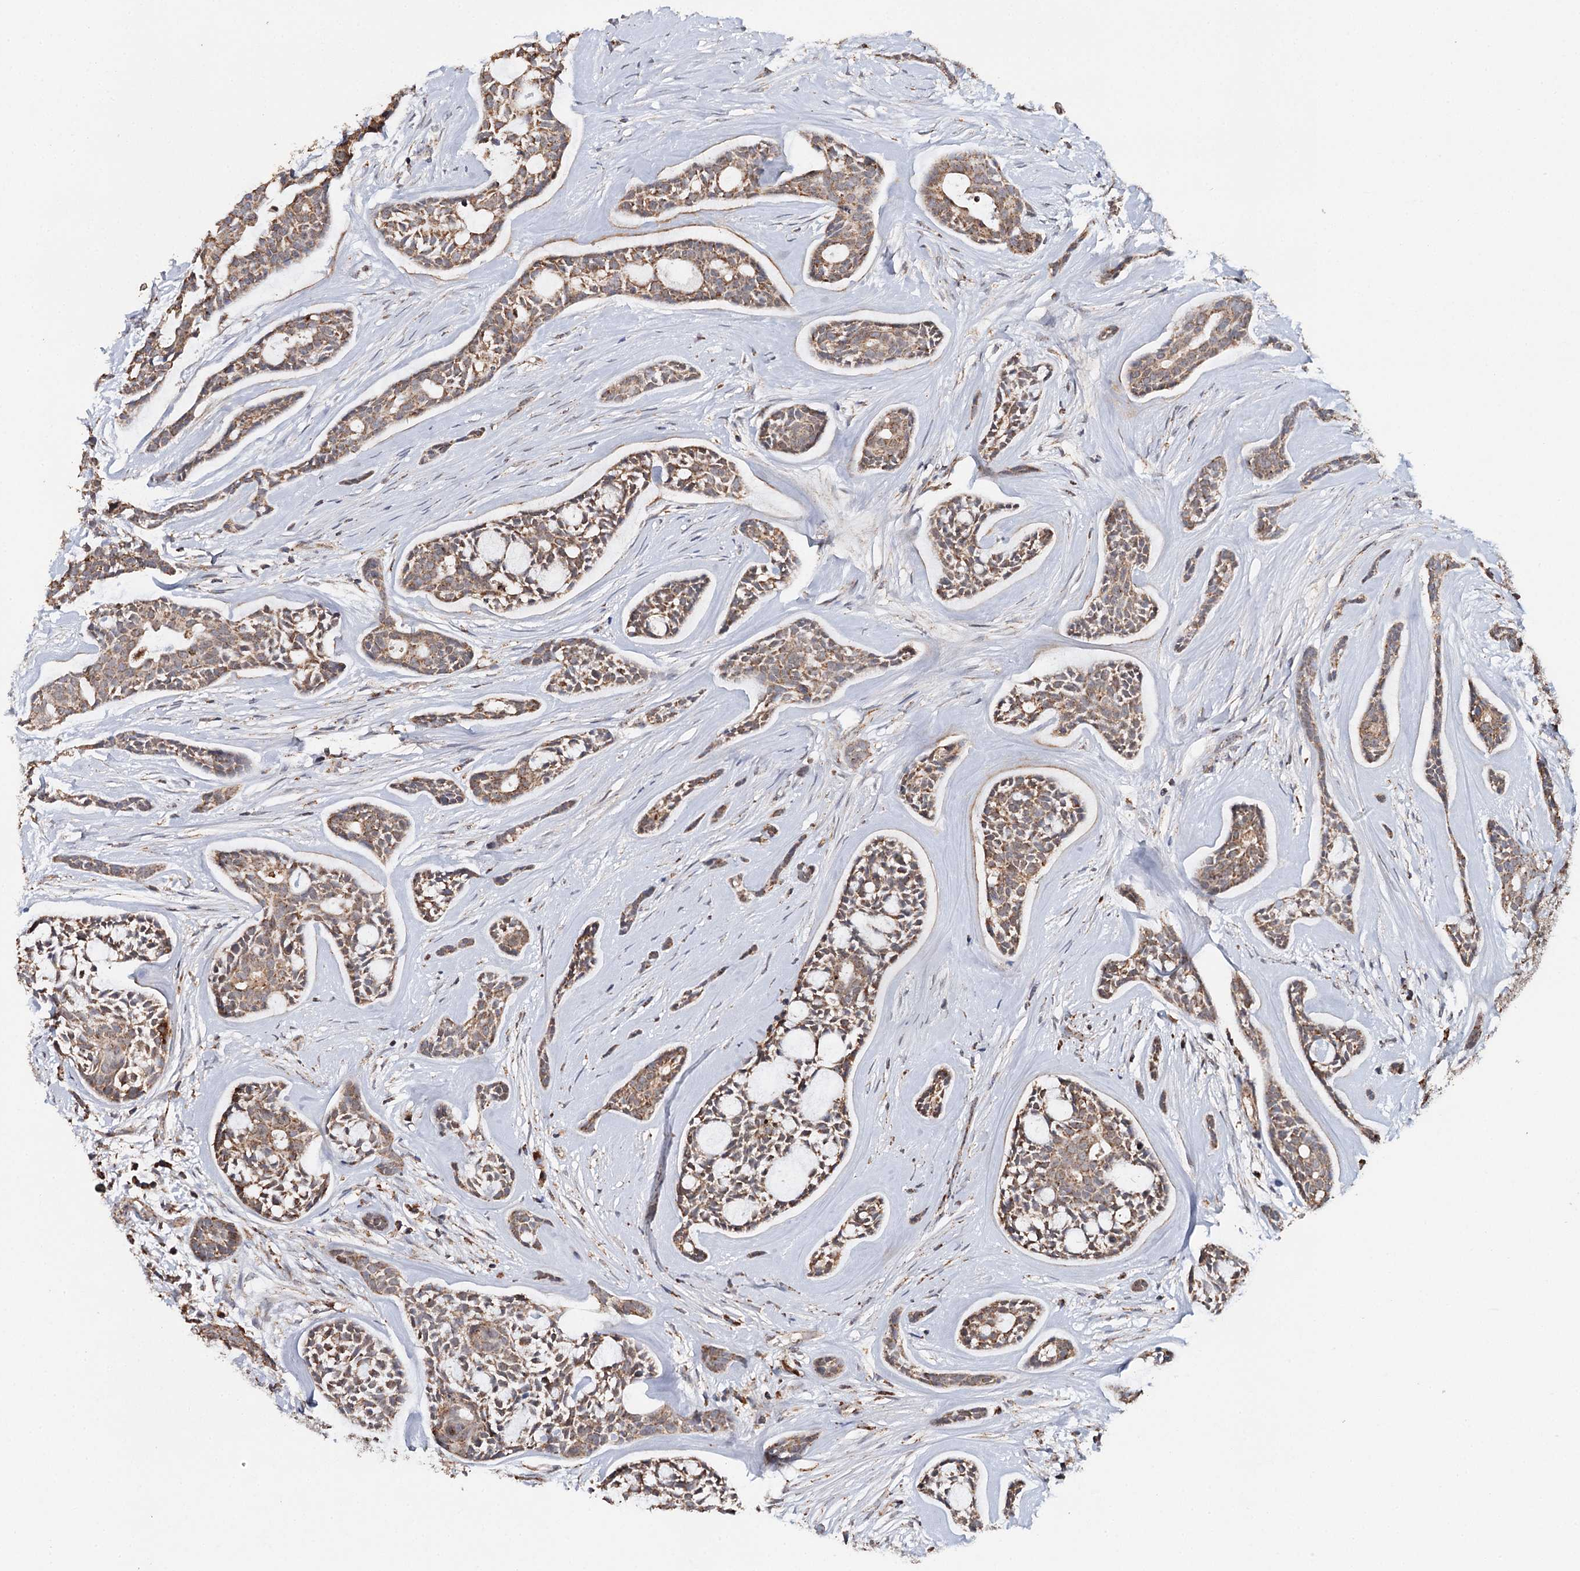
{"staining": {"intensity": "moderate", "quantity": ">75%", "location": "cytoplasmic/membranous"}, "tissue": "head and neck cancer", "cell_type": "Tumor cells", "image_type": "cancer", "snomed": [{"axis": "morphology", "description": "Adenocarcinoma, NOS"}, {"axis": "topography", "description": "Subcutis"}, {"axis": "topography", "description": "Head-Neck"}], "caption": "Head and neck cancer (adenocarcinoma) stained for a protein (brown) demonstrates moderate cytoplasmic/membranous positive expression in about >75% of tumor cells.", "gene": "PIK3CB", "patient": {"sex": "female", "age": 73}}